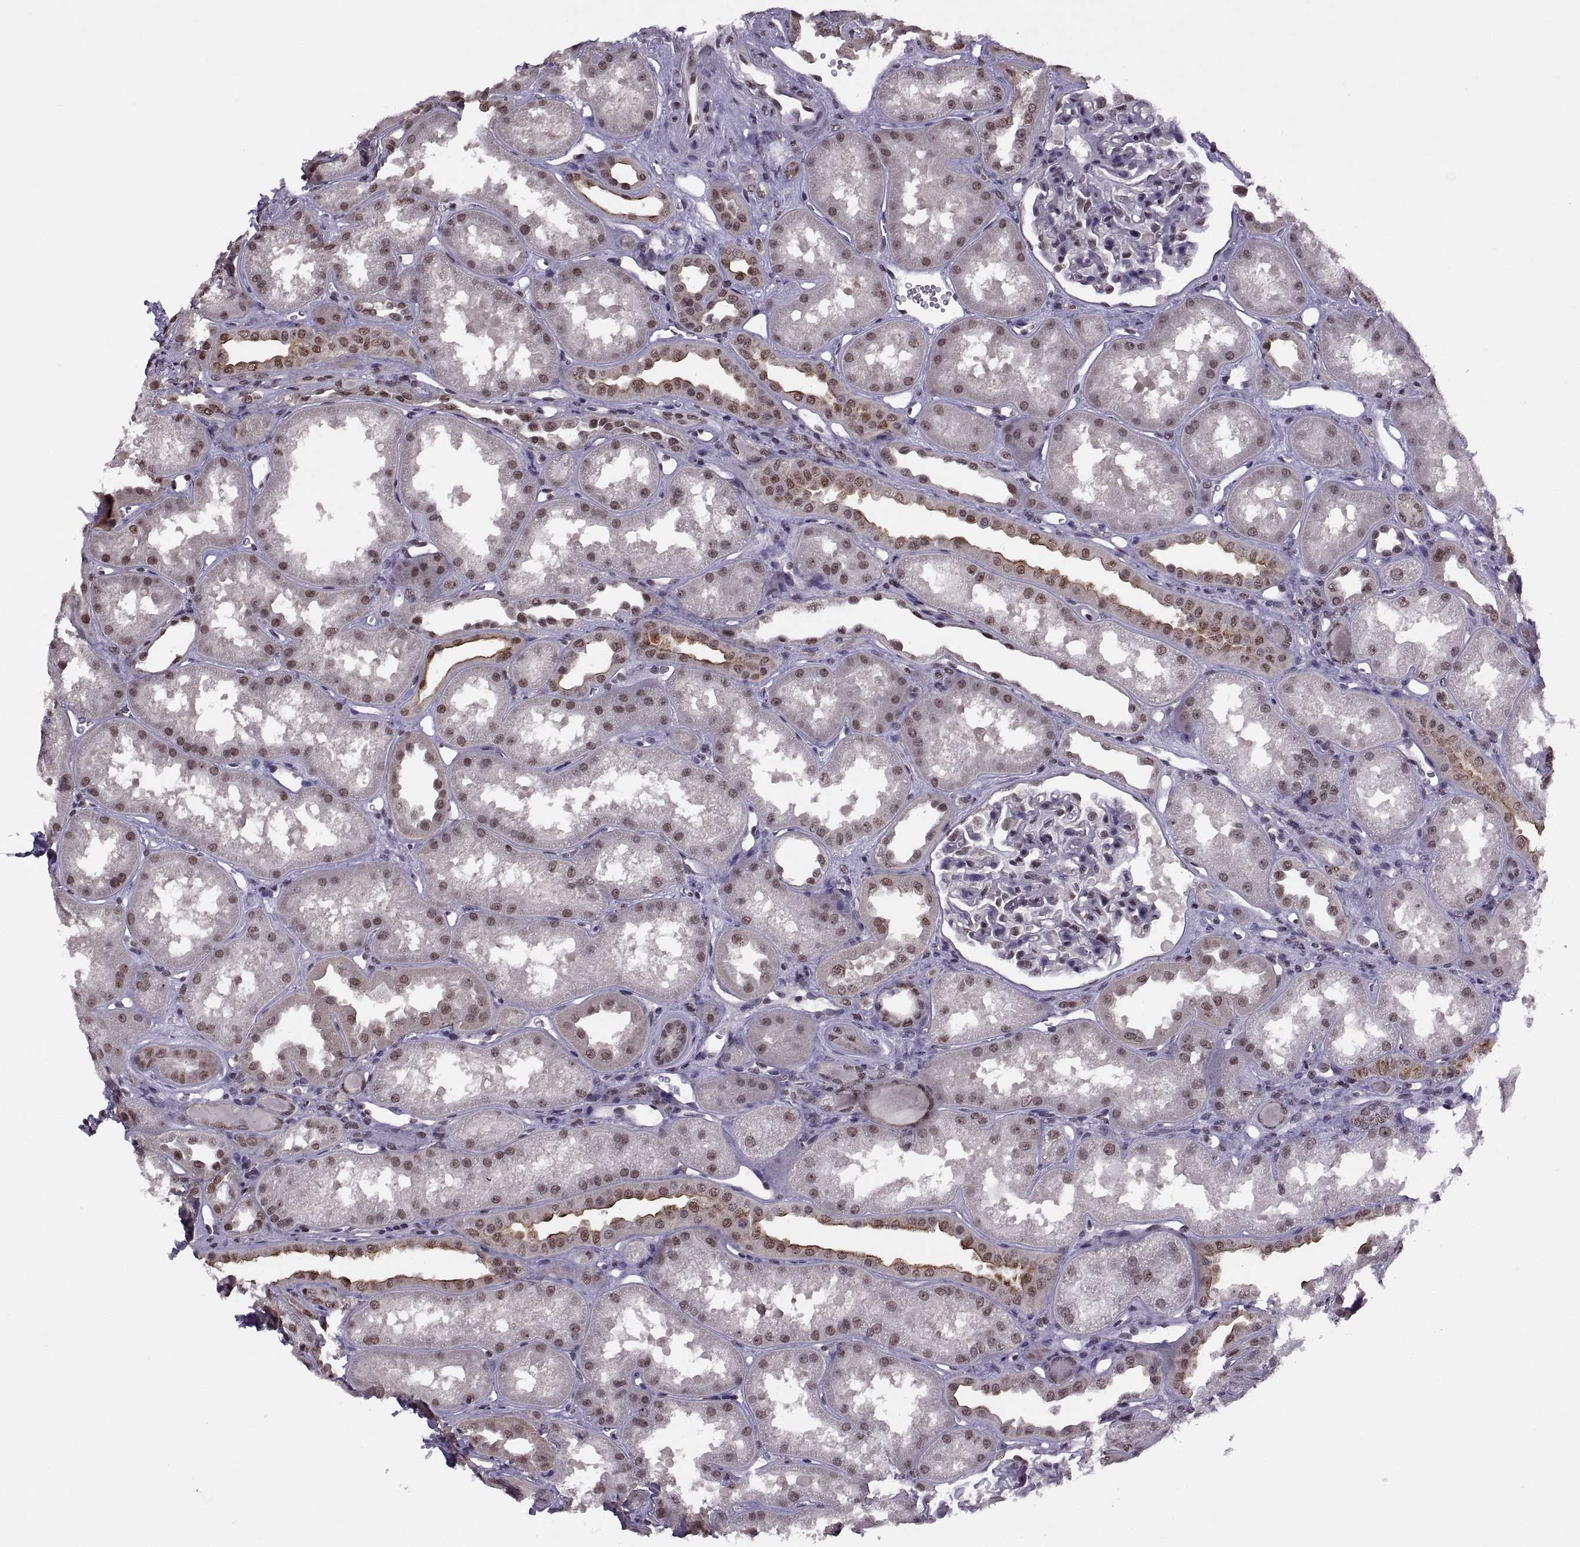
{"staining": {"intensity": "weak", "quantity": "<25%", "location": "nuclear"}, "tissue": "kidney", "cell_type": "Cells in glomeruli", "image_type": "normal", "snomed": [{"axis": "morphology", "description": "Normal tissue, NOS"}, {"axis": "topography", "description": "Kidney"}], "caption": "This is an immunohistochemistry image of benign human kidney. There is no staining in cells in glomeruli.", "gene": "INTS3", "patient": {"sex": "male", "age": 61}}